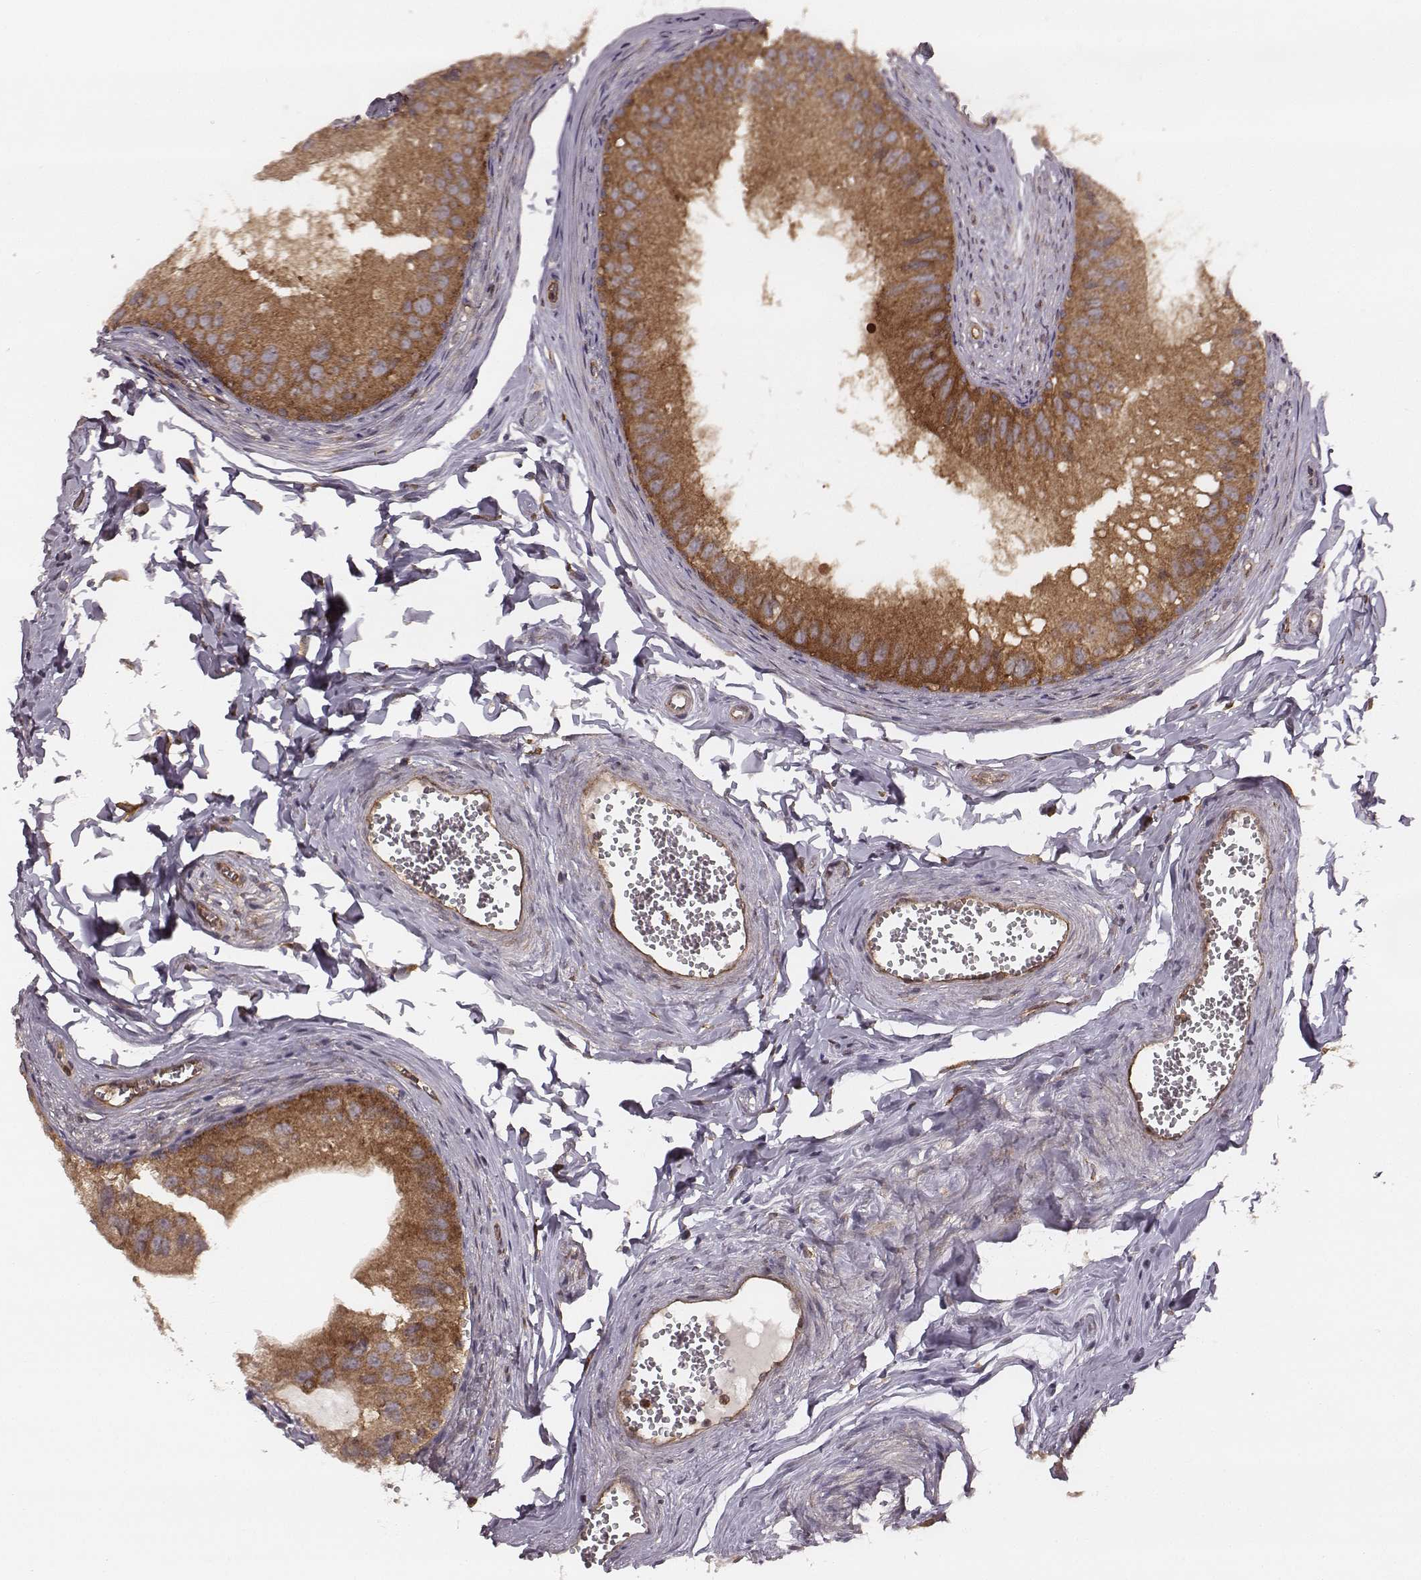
{"staining": {"intensity": "strong", "quantity": ">75%", "location": "cytoplasmic/membranous"}, "tissue": "epididymis", "cell_type": "Glandular cells", "image_type": "normal", "snomed": [{"axis": "morphology", "description": "Normal tissue, NOS"}, {"axis": "topography", "description": "Epididymis"}], "caption": "Immunohistochemical staining of unremarkable epididymis displays >75% levels of strong cytoplasmic/membranous protein expression in about >75% of glandular cells.", "gene": "VPS26A", "patient": {"sex": "male", "age": 45}}